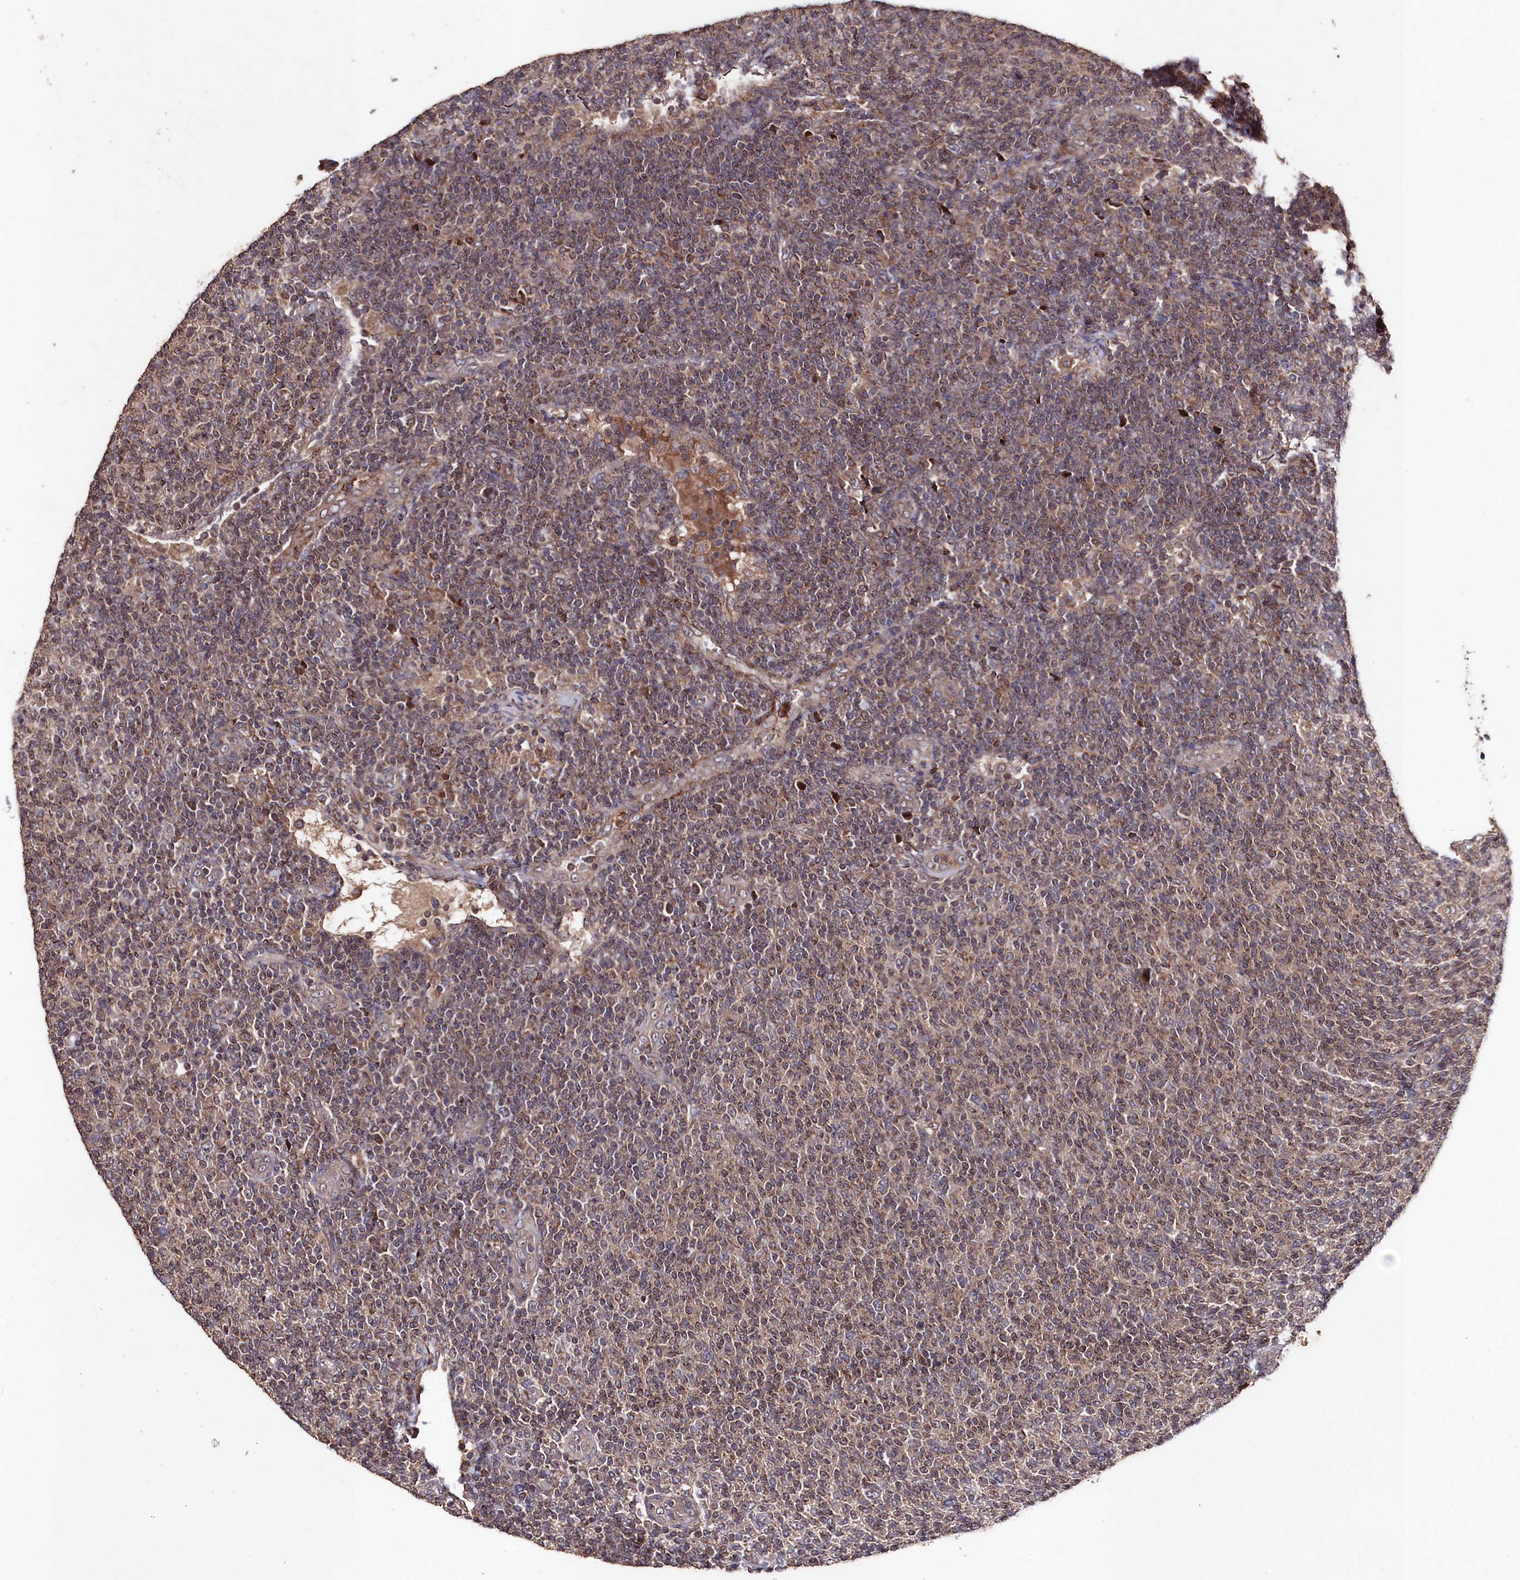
{"staining": {"intensity": "weak", "quantity": ">75%", "location": "cytoplasmic/membranous"}, "tissue": "lymphoma", "cell_type": "Tumor cells", "image_type": "cancer", "snomed": [{"axis": "morphology", "description": "Malignant lymphoma, non-Hodgkin's type, Low grade"}, {"axis": "topography", "description": "Lymph node"}], "caption": "There is low levels of weak cytoplasmic/membranous expression in tumor cells of low-grade malignant lymphoma, non-Hodgkin's type, as demonstrated by immunohistochemical staining (brown color).", "gene": "MYO1H", "patient": {"sex": "male", "age": 66}}